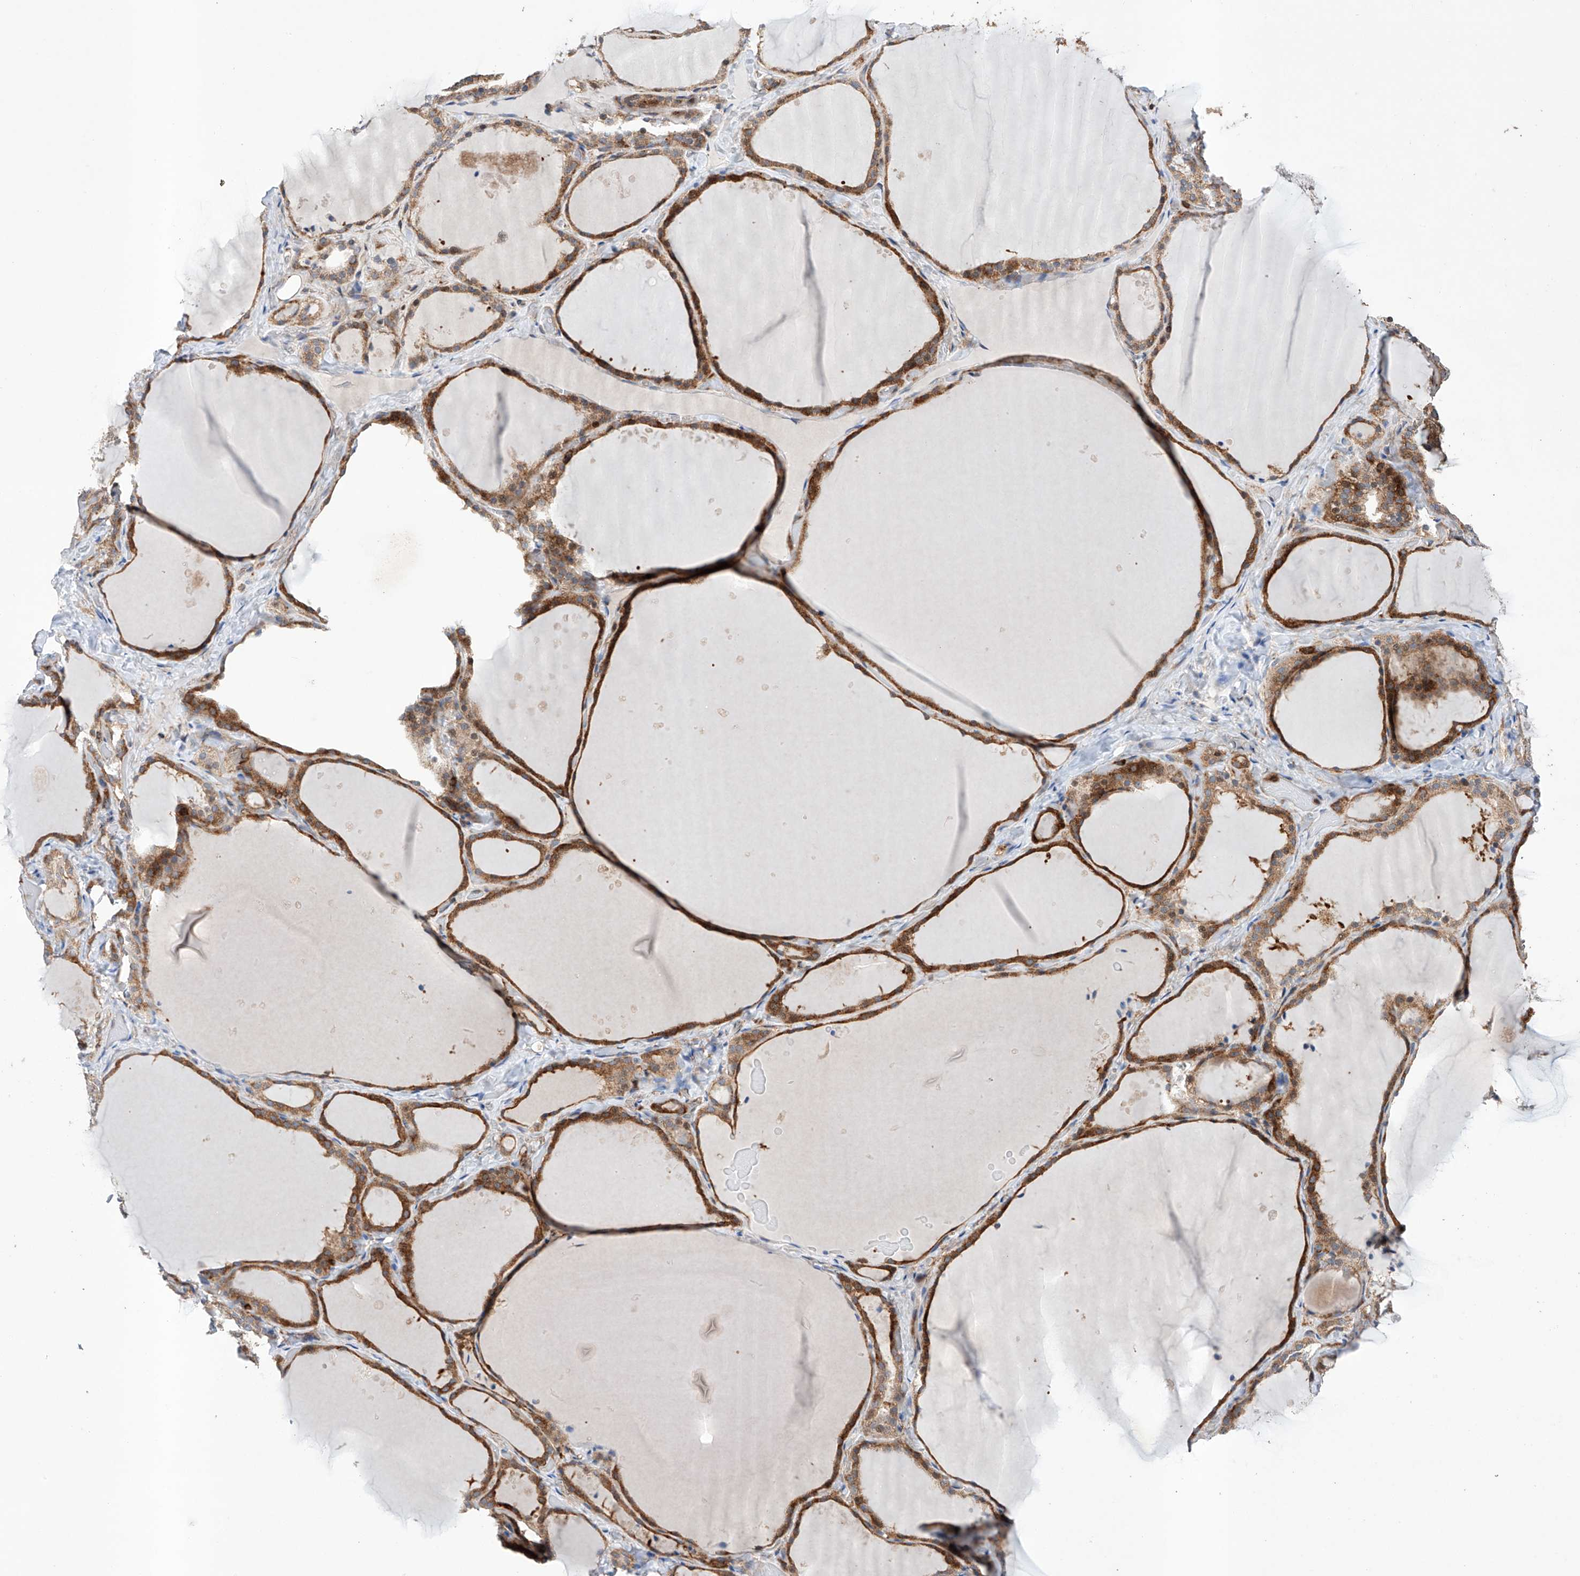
{"staining": {"intensity": "moderate", "quantity": ">75%", "location": "cytoplasmic/membranous"}, "tissue": "thyroid gland", "cell_type": "Glandular cells", "image_type": "normal", "snomed": [{"axis": "morphology", "description": "Normal tissue, NOS"}, {"axis": "topography", "description": "Thyroid gland"}], "caption": "A high-resolution micrograph shows IHC staining of benign thyroid gland, which demonstrates moderate cytoplasmic/membranous expression in about >75% of glandular cells.", "gene": "TIMM23", "patient": {"sex": "female", "age": 44}}